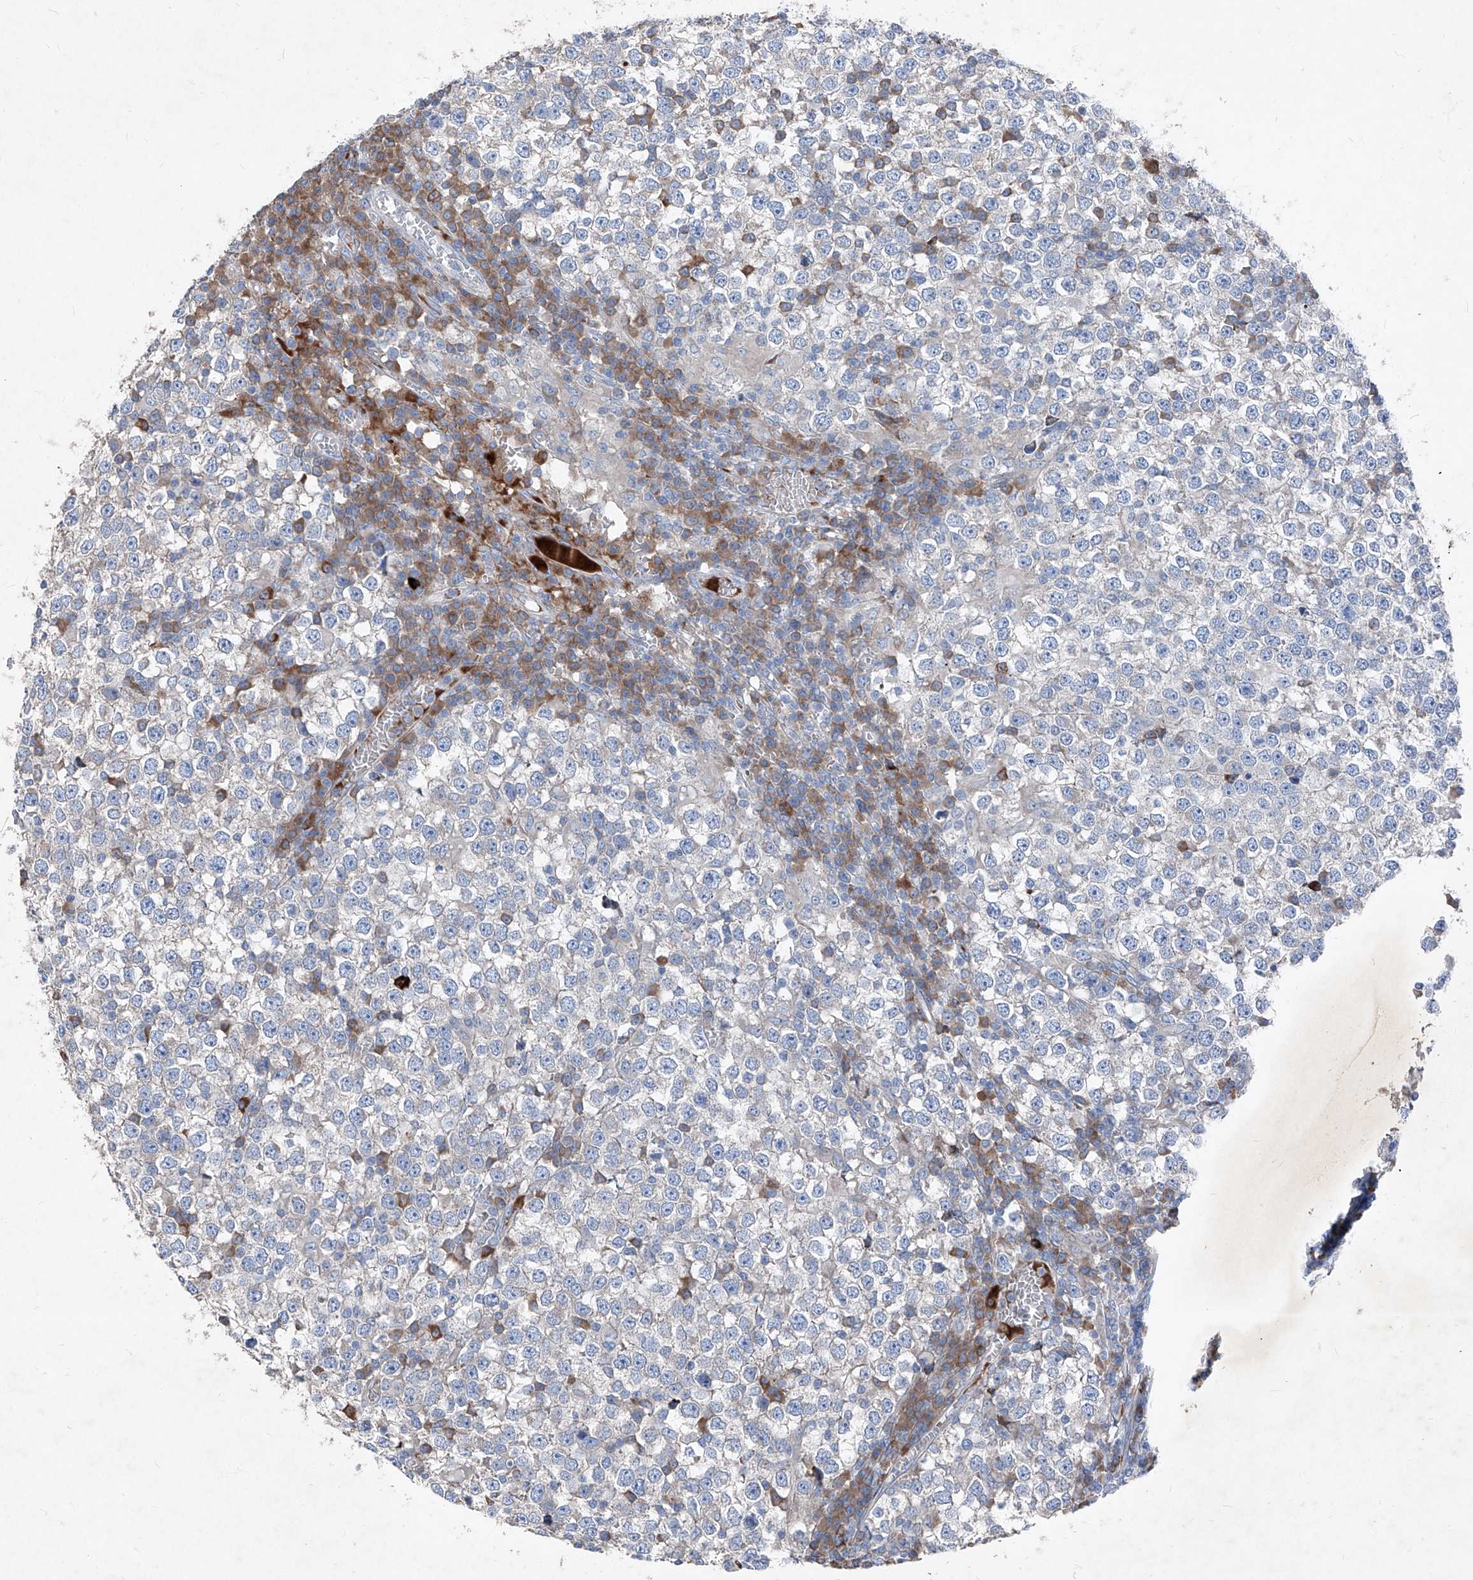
{"staining": {"intensity": "negative", "quantity": "none", "location": "none"}, "tissue": "testis cancer", "cell_type": "Tumor cells", "image_type": "cancer", "snomed": [{"axis": "morphology", "description": "Seminoma, NOS"}, {"axis": "topography", "description": "Testis"}], "caption": "This is an immunohistochemistry (IHC) micrograph of human seminoma (testis). There is no expression in tumor cells.", "gene": "IFI27", "patient": {"sex": "male", "age": 65}}